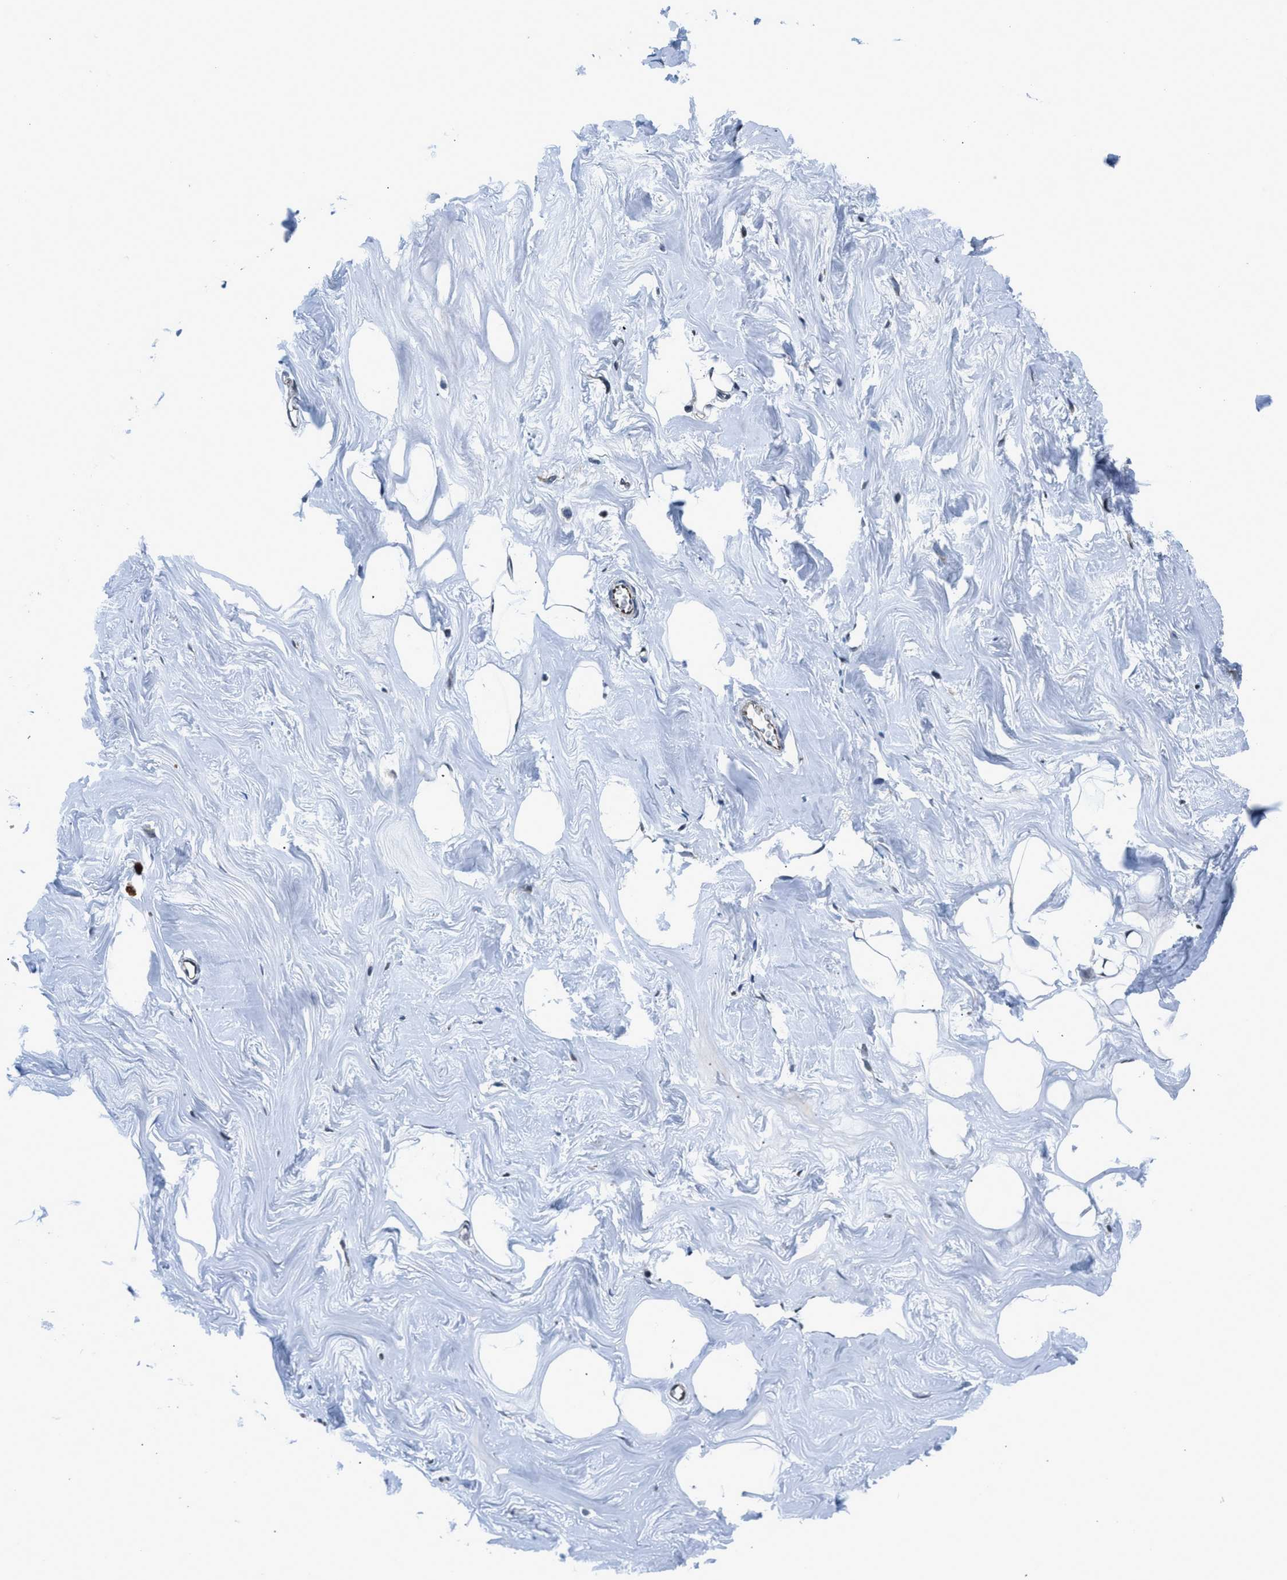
{"staining": {"intensity": "moderate", "quantity": "25%-75%", "location": "cytoplasmic/membranous"}, "tissue": "adipose tissue", "cell_type": "Adipocytes", "image_type": "normal", "snomed": [{"axis": "morphology", "description": "Normal tissue, NOS"}, {"axis": "morphology", "description": "Fibrosis, NOS"}, {"axis": "topography", "description": "Breast"}, {"axis": "topography", "description": "Adipose tissue"}], "caption": "This micrograph demonstrates immunohistochemistry staining of benign human adipose tissue, with medium moderate cytoplasmic/membranous positivity in approximately 25%-75% of adipocytes.", "gene": "PRPSAP2", "patient": {"sex": "female", "age": 39}}